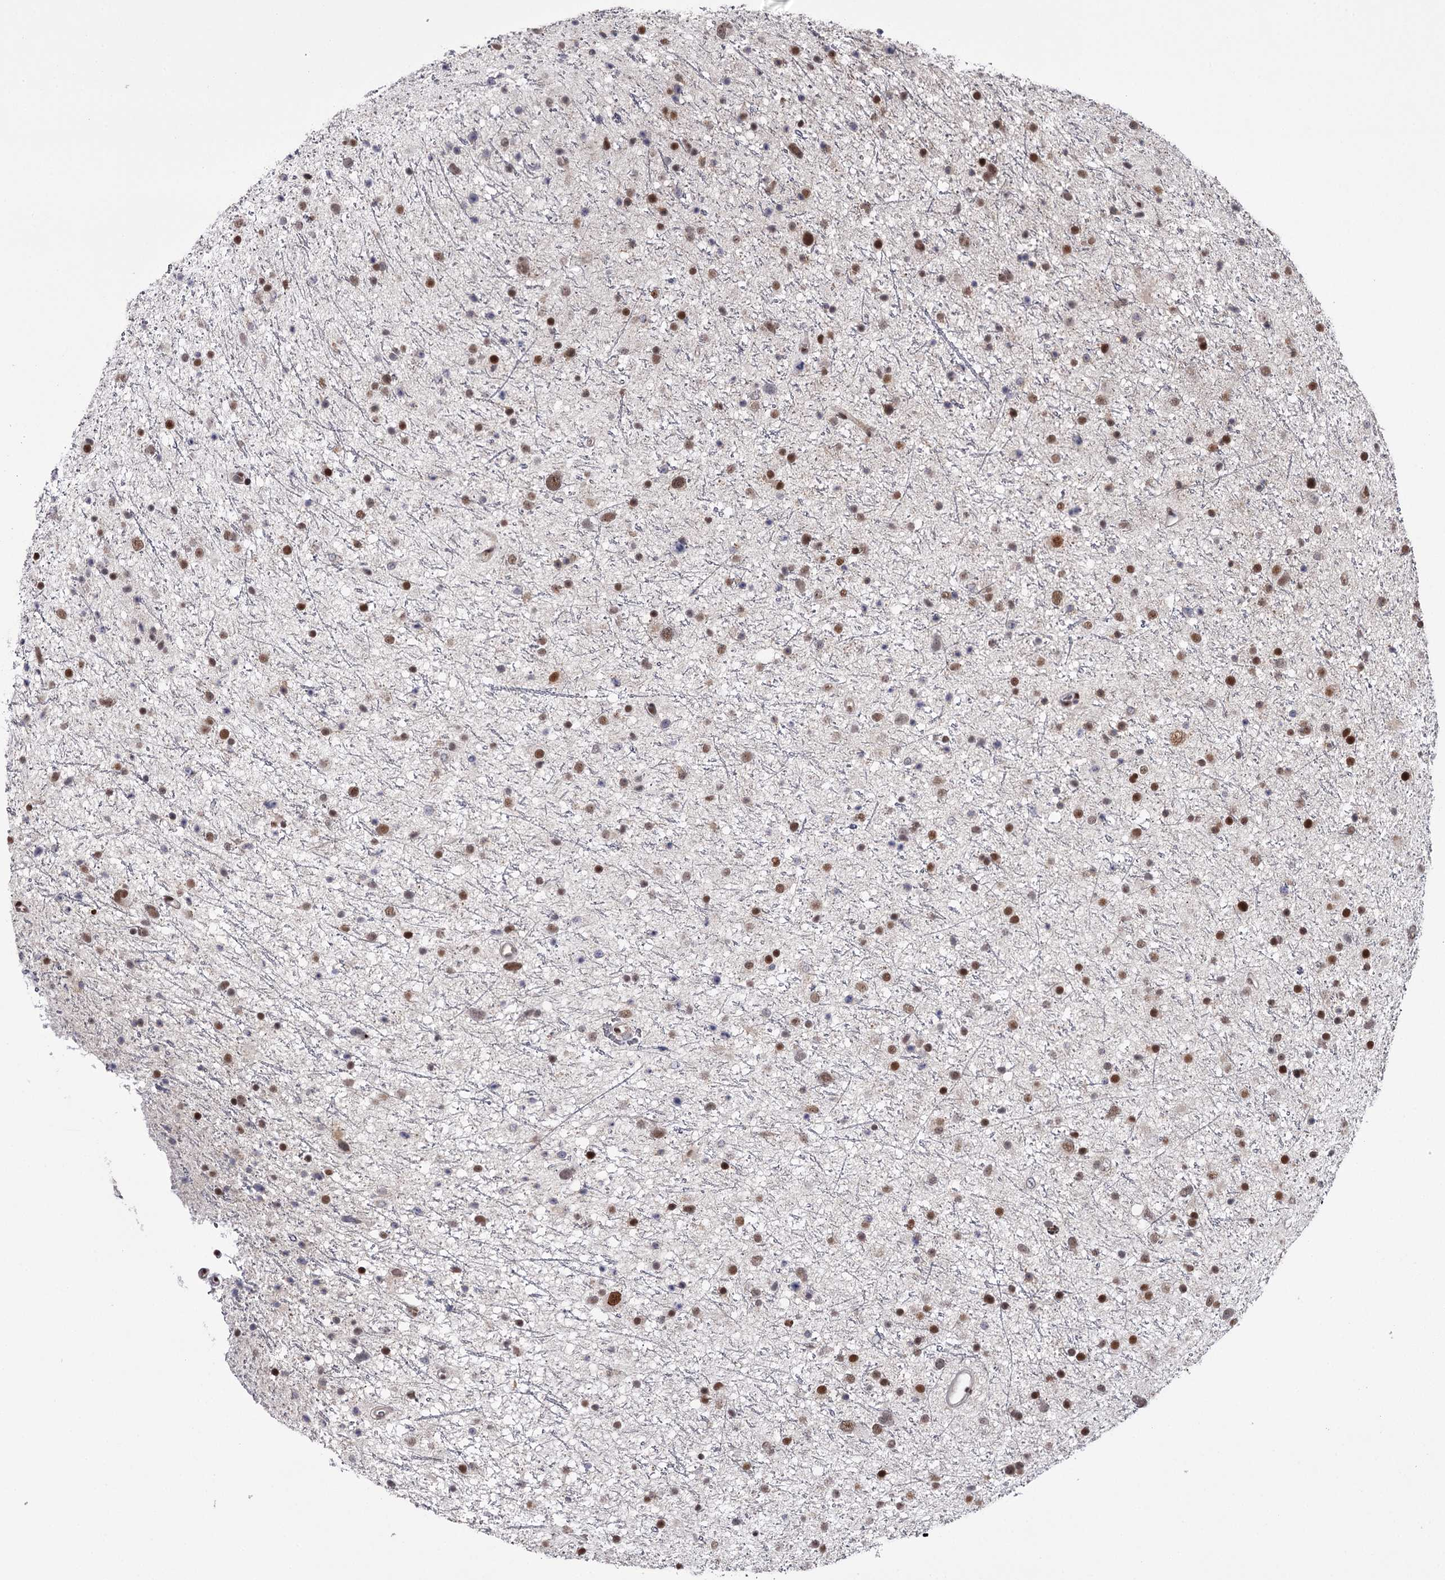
{"staining": {"intensity": "moderate", "quantity": ">75%", "location": "nuclear"}, "tissue": "glioma", "cell_type": "Tumor cells", "image_type": "cancer", "snomed": [{"axis": "morphology", "description": "Glioma, malignant, Low grade"}, {"axis": "topography", "description": "Cerebral cortex"}], "caption": "Immunohistochemical staining of human malignant low-grade glioma exhibits moderate nuclear protein staining in approximately >75% of tumor cells.", "gene": "TTC33", "patient": {"sex": "female", "age": 39}}